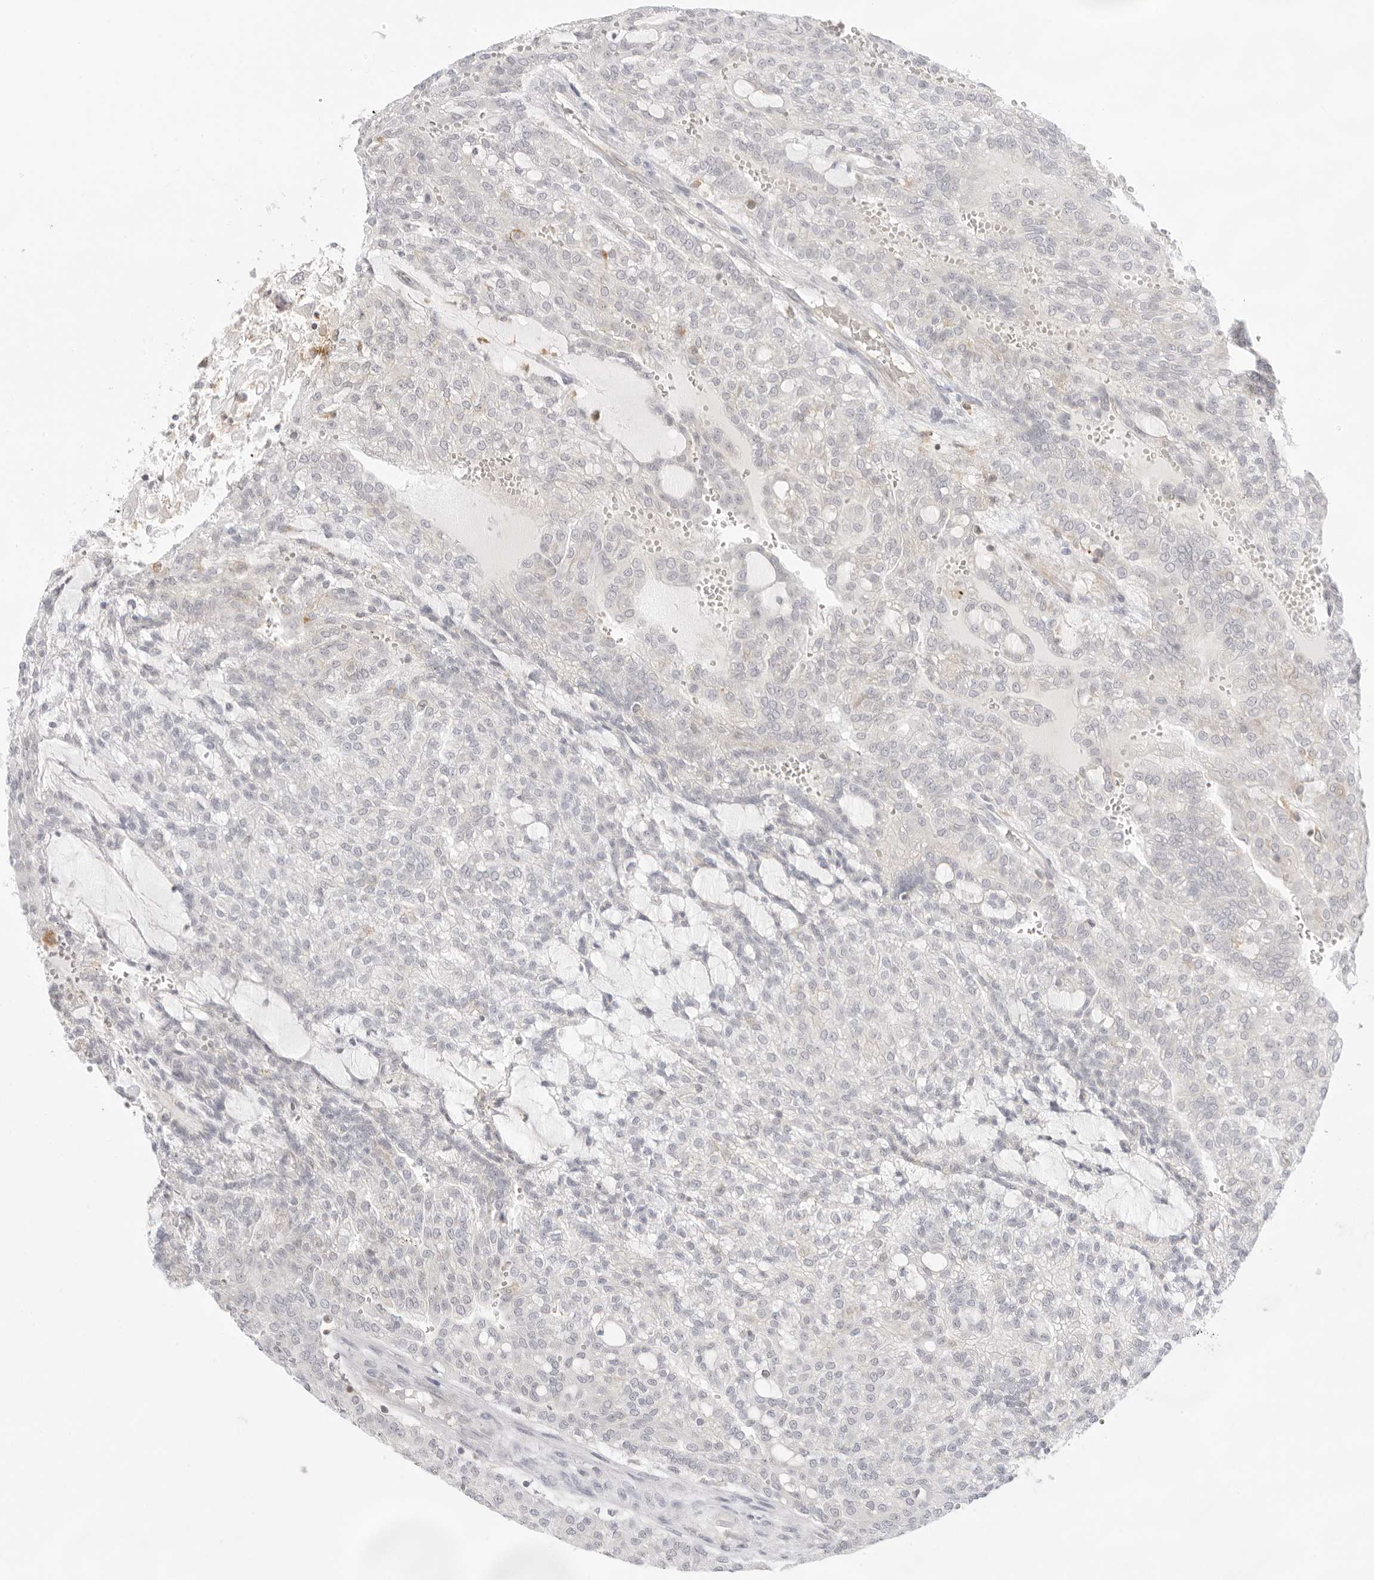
{"staining": {"intensity": "negative", "quantity": "none", "location": "none"}, "tissue": "renal cancer", "cell_type": "Tumor cells", "image_type": "cancer", "snomed": [{"axis": "morphology", "description": "Adenocarcinoma, NOS"}, {"axis": "topography", "description": "Kidney"}], "caption": "IHC of renal cancer (adenocarcinoma) displays no staining in tumor cells.", "gene": "TNFRSF14", "patient": {"sex": "male", "age": 63}}